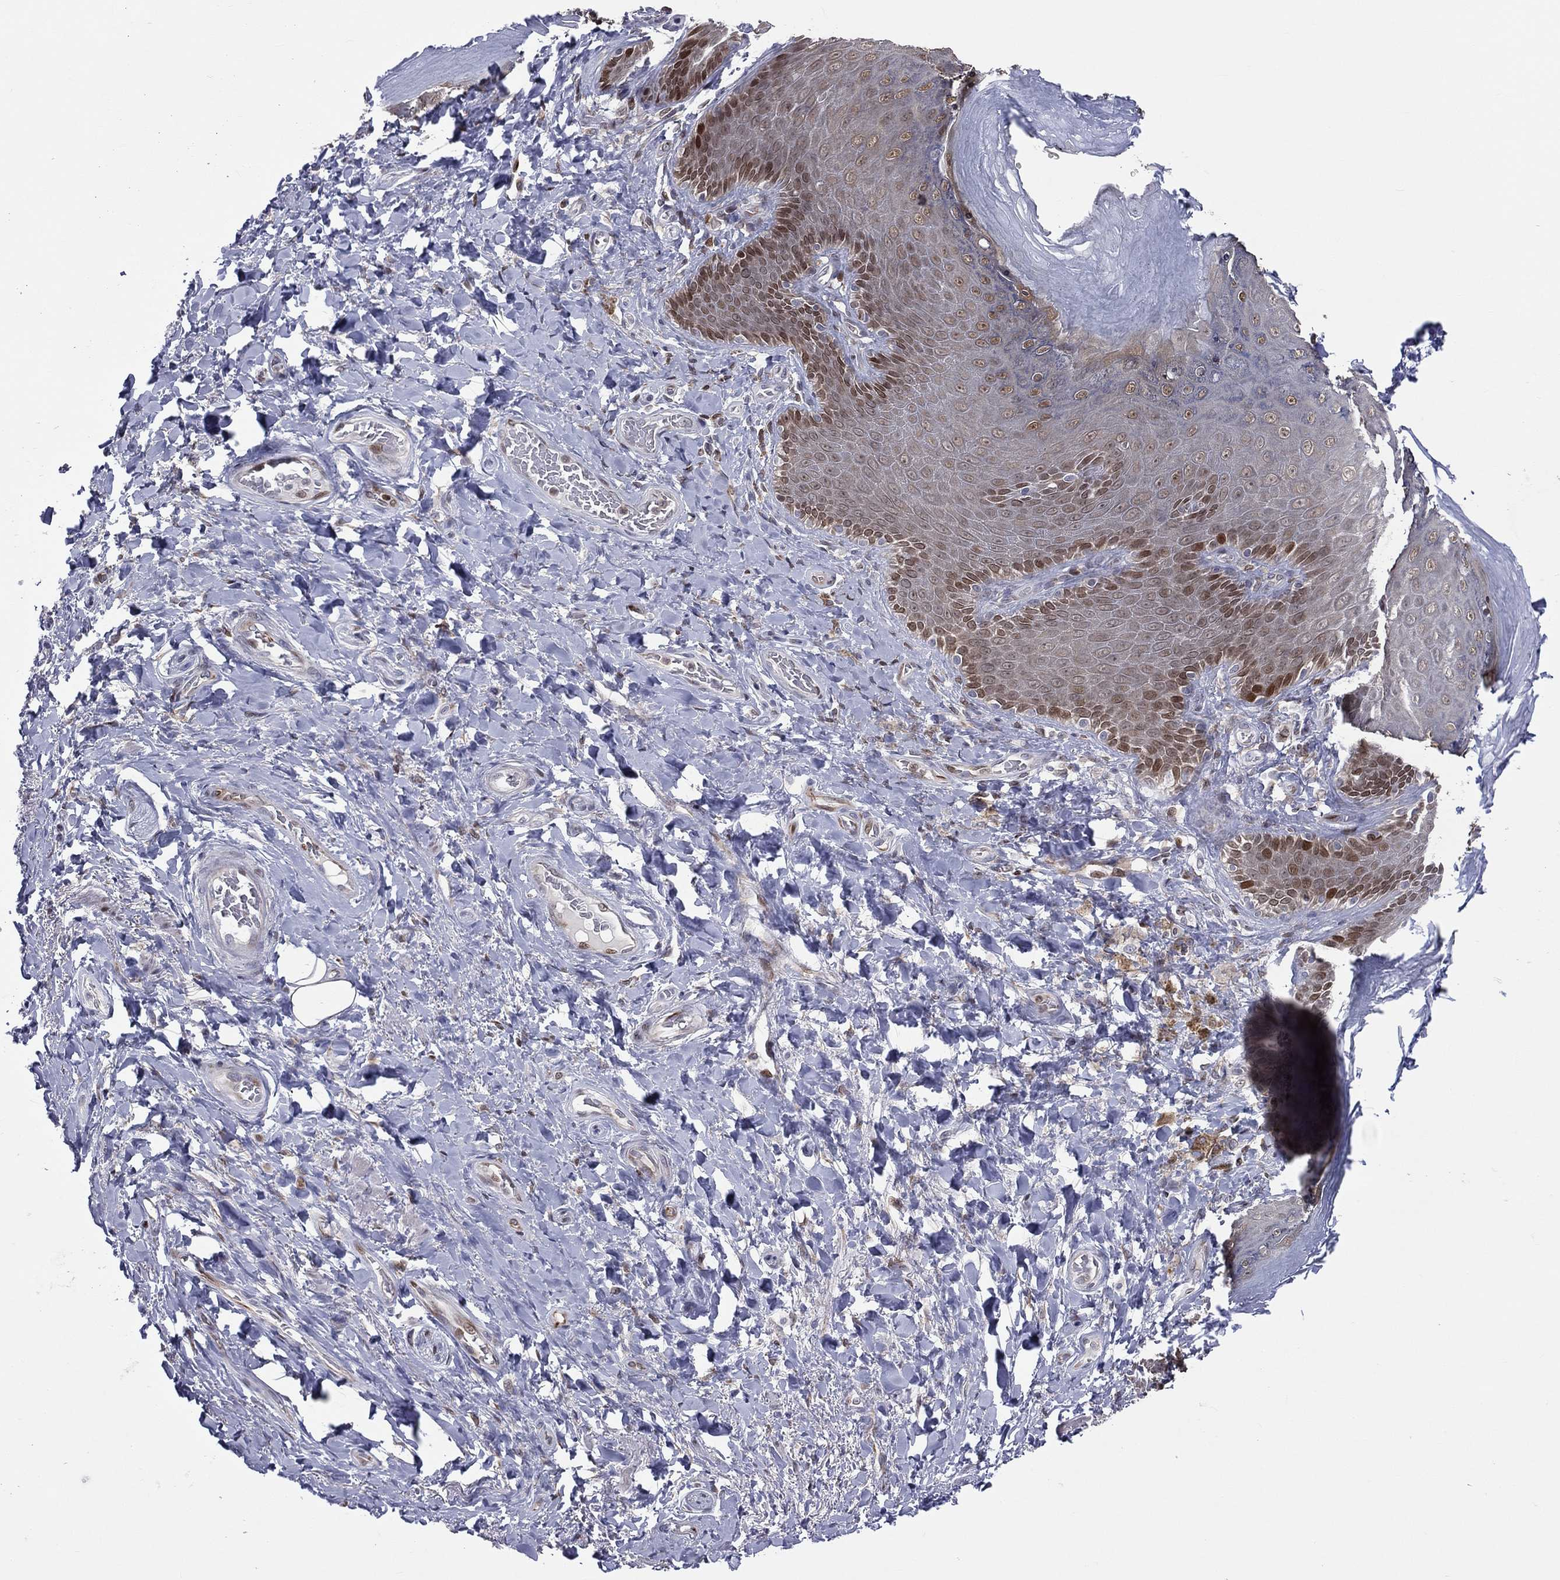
{"staining": {"intensity": "negative", "quantity": "none", "location": "none"}, "tissue": "adipose tissue", "cell_type": "Adipocytes", "image_type": "normal", "snomed": [{"axis": "morphology", "description": "Normal tissue, NOS"}, {"axis": "topography", "description": "Anal"}, {"axis": "topography", "description": "Peripheral nerve tissue"}], "caption": "Micrograph shows no significant protein expression in adipocytes of benign adipose tissue.", "gene": "DBF4B", "patient": {"sex": "male", "age": 53}}